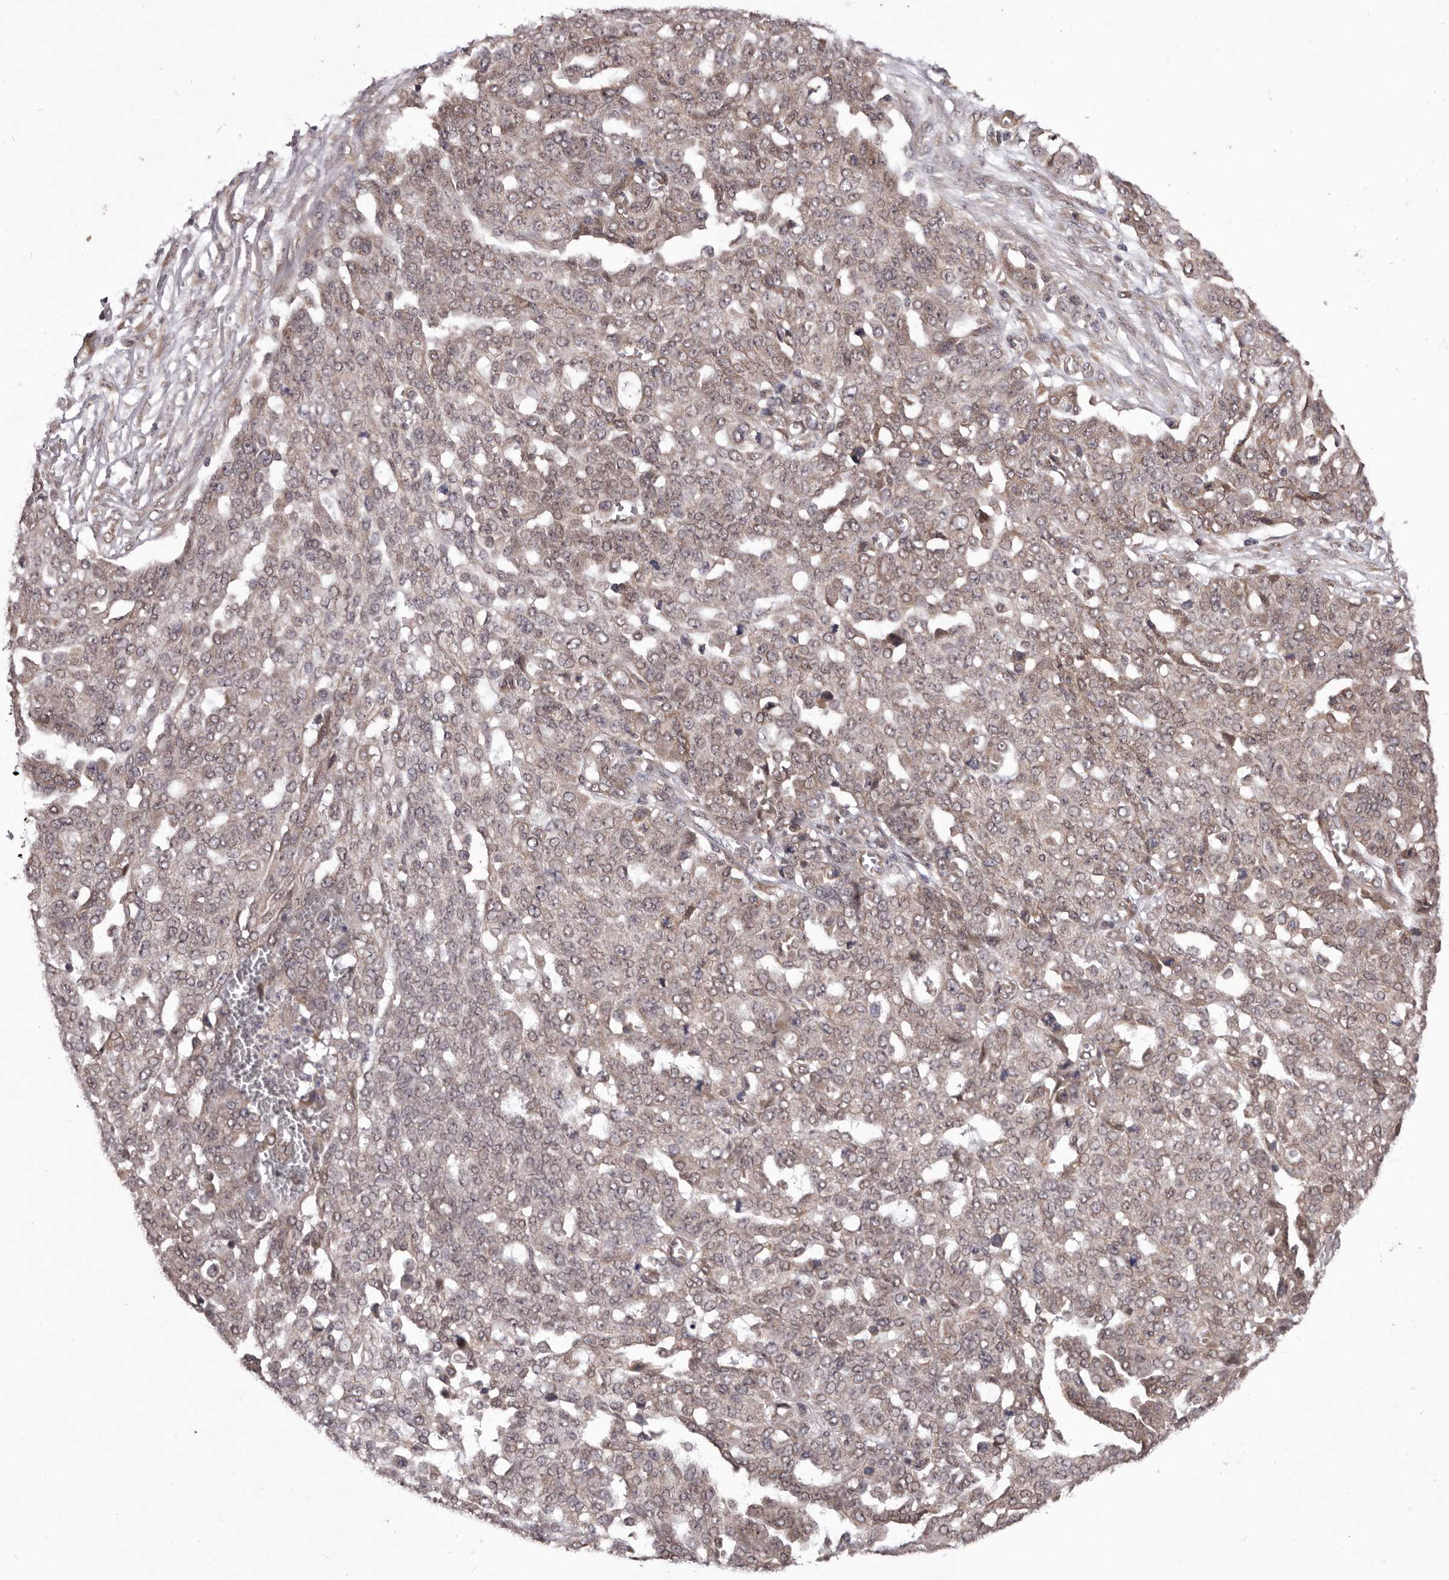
{"staining": {"intensity": "weak", "quantity": "<25%", "location": "cytoplasmic/membranous"}, "tissue": "ovarian cancer", "cell_type": "Tumor cells", "image_type": "cancer", "snomed": [{"axis": "morphology", "description": "Cystadenocarcinoma, serous, NOS"}, {"axis": "topography", "description": "Soft tissue"}, {"axis": "topography", "description": "Ovary"}], "caption": "This is an IHC micrograph of human ovarian cancer. There is no positivity in tumor cells.", "gene": "CELF3", "patient": {"sex": "female", "age": 57}}